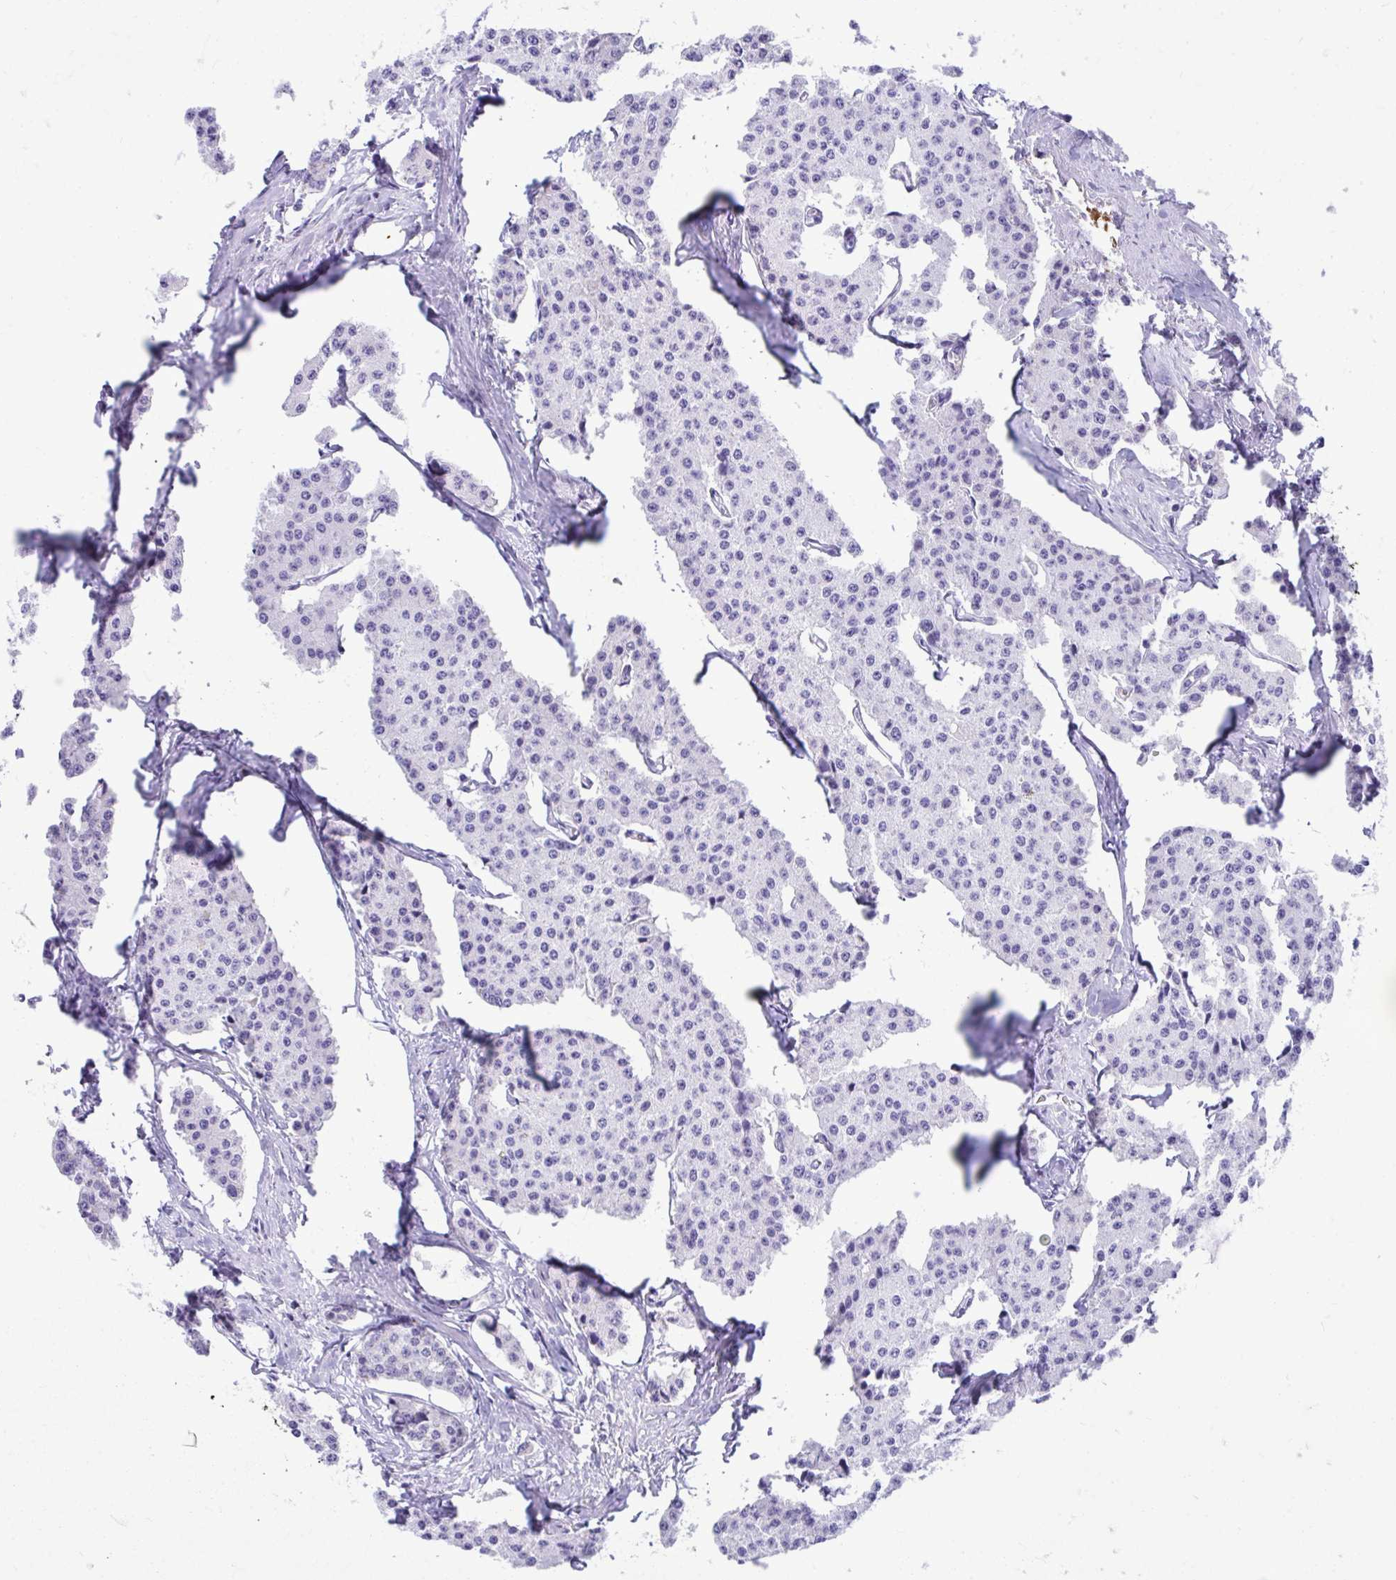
{"staining": {"intensity": "negative", "quantity": "none", "location": "none"}, "tissue": "carcinoid", "cell_type": "Tumor cells", "image_type": "cancer", "snomed": [{"axis": "morphology", "description": "Carcinoid, malignant, NOS"}, {"axis": "topography", "description": "Small intestine"}], "caption": "A micrograph of carcinoid stained for a protein reveals no brown staining in tumor cells.", "gene": "SMIM9", "patient": {"sex": "female", "age": 65}}